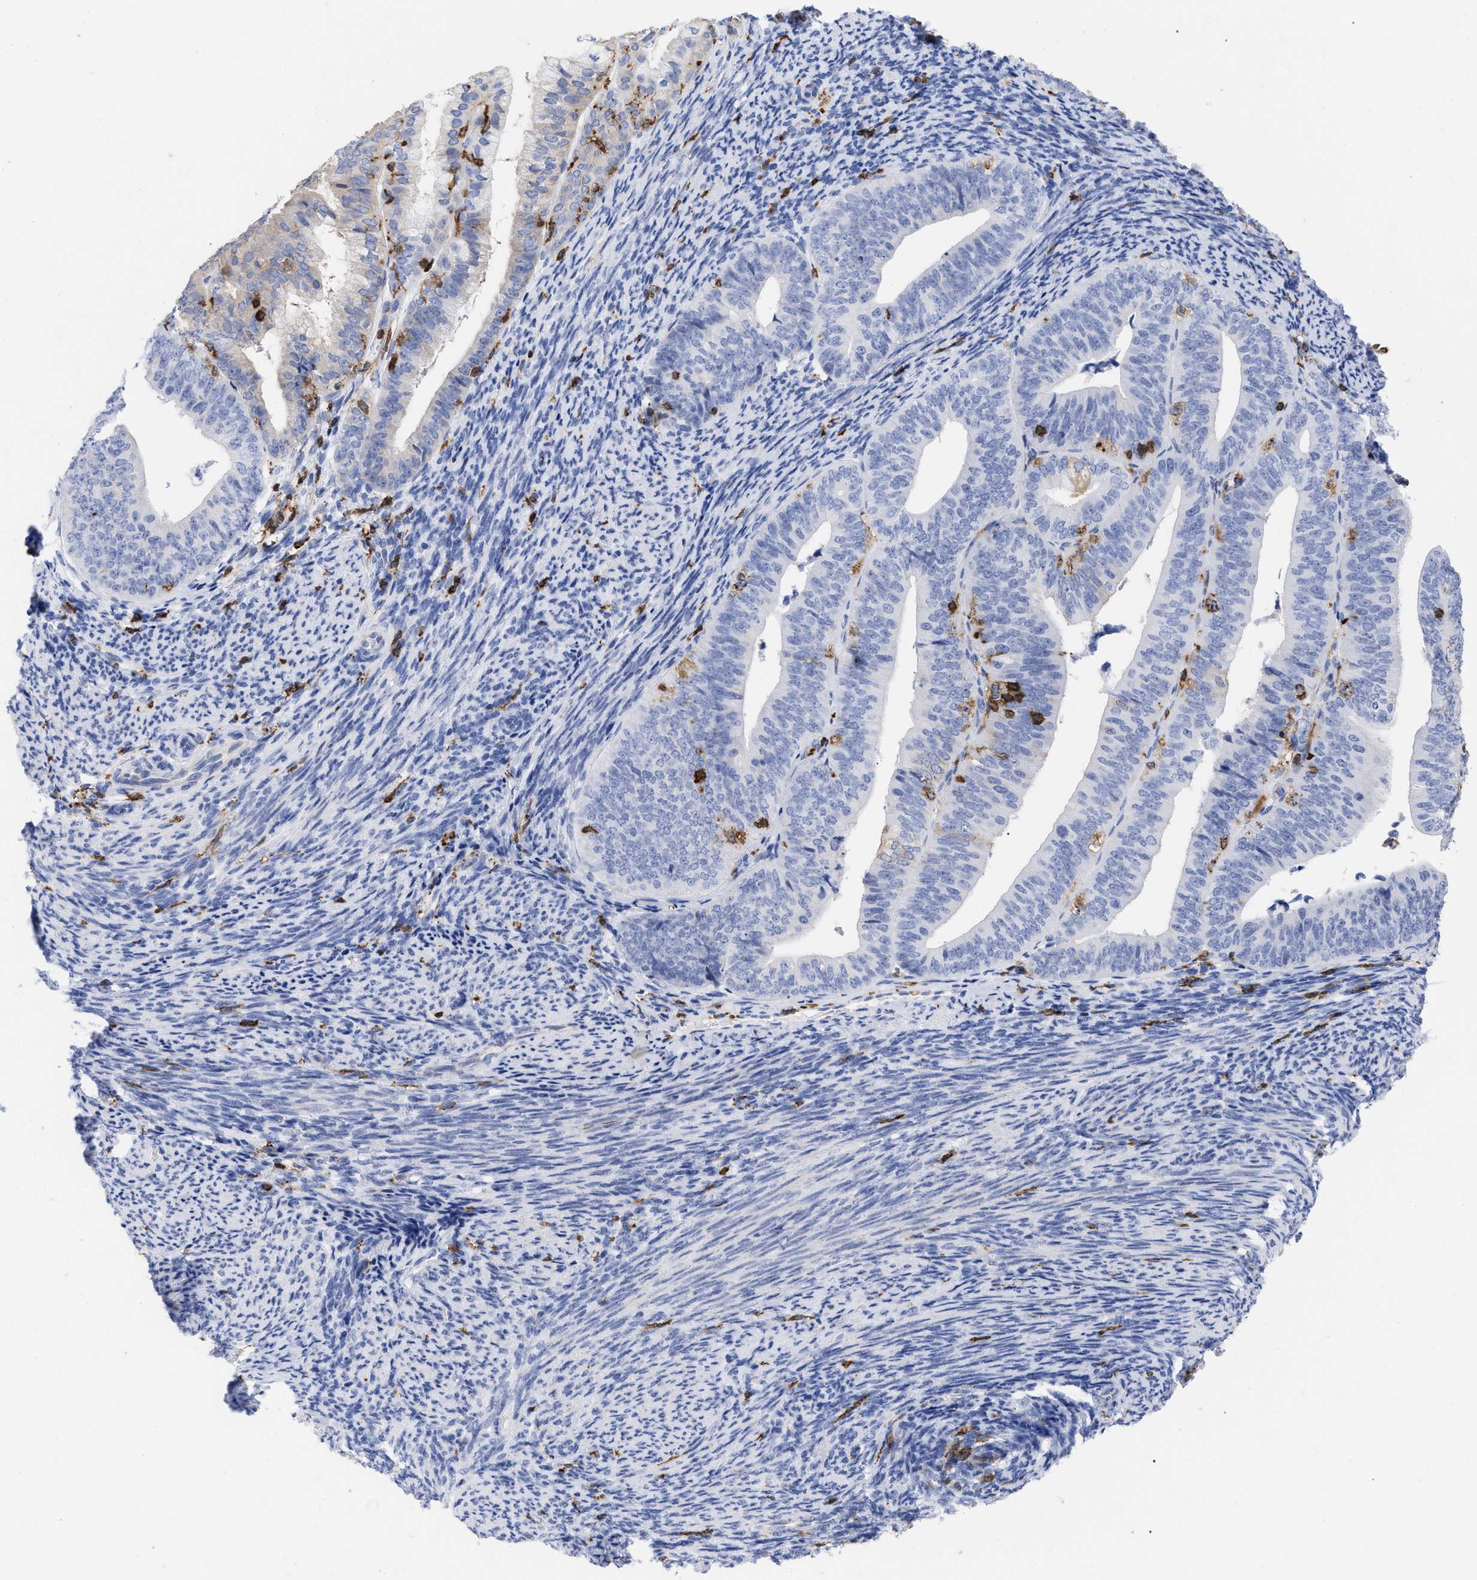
{"staining": {"intensity": "weak", "quantity": "<25%", "location": "cytoplasmic/membranous"}, "tissue": "endometrial cancer", "cell_type": "Tumor cells", "image_type": "cancer", "snomed": [{"axis": "morphology", "description": "Adenocarcinoma, NOS"}, {"axis": "topography", "description": "Endometrium"}], "caption": "Image shows no protein staining in tumor cells of adenocarcinoma (endometrial) tissue.", "gene": "HCLS1", "patient": {"sex": "female", "age": 63}}